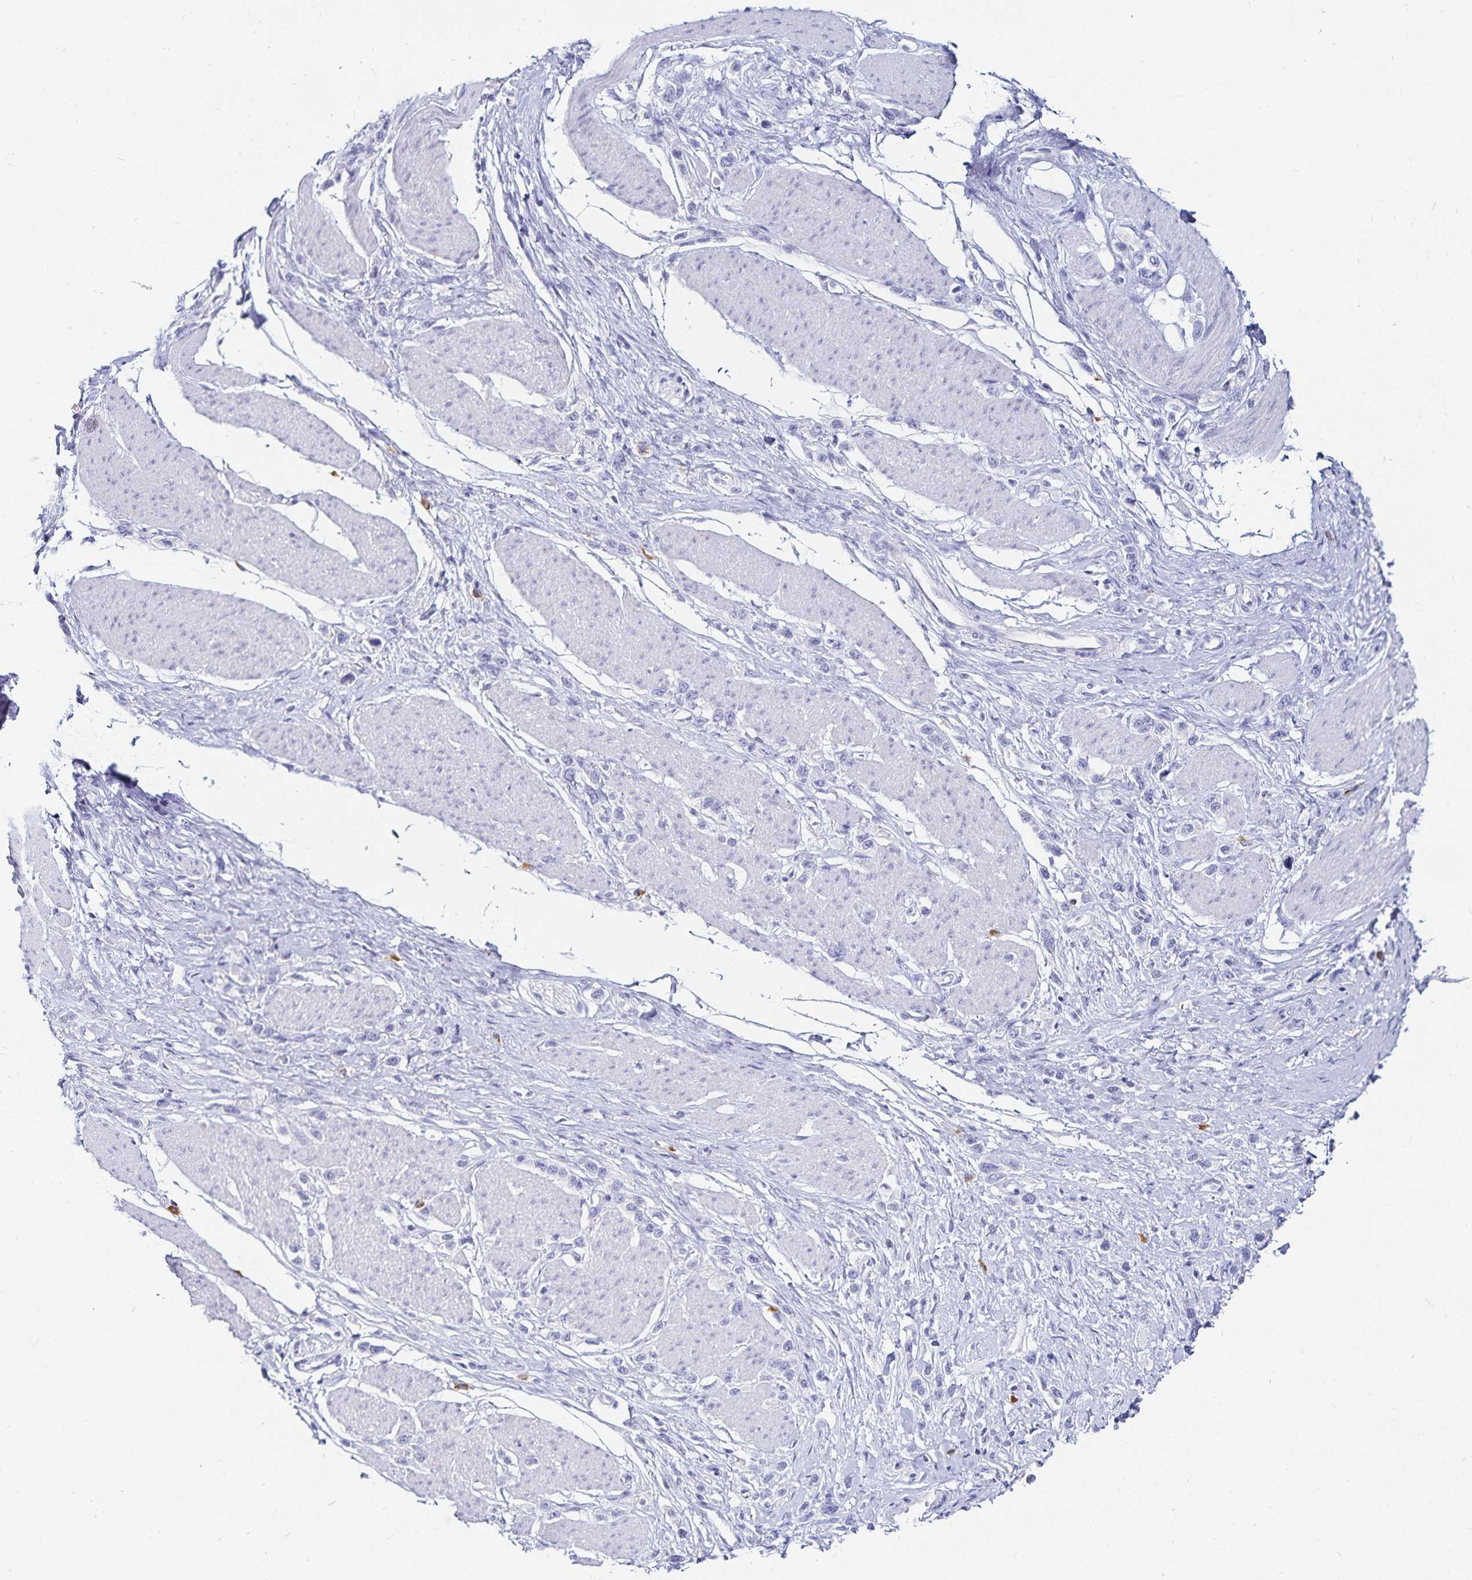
{"staining": {"intensity": "negative", "quantity": "none", "location": "none"}, "tissue": "stomach cancer", "cell_type": "Tumor cells", "image_type": "cancer", "snomed": [{"axis": "morphology", "description": "Adenocarcinoma, NOS"}, {"axis": "topography", "description": "Stomach"}], "caption": "Immunohistochemistry of human stomach adenocarcinoma demonstrates no staining in tumor cells. Brightfield microscopy of immunohistochemistry (IHC) stained with DAB (3,3'-diaminobenzidine) (brown) and hematoxylin (blue), captured at high magnification.", "gene": "TNIP1", "patient": {"sex": "female", "age": 65}}